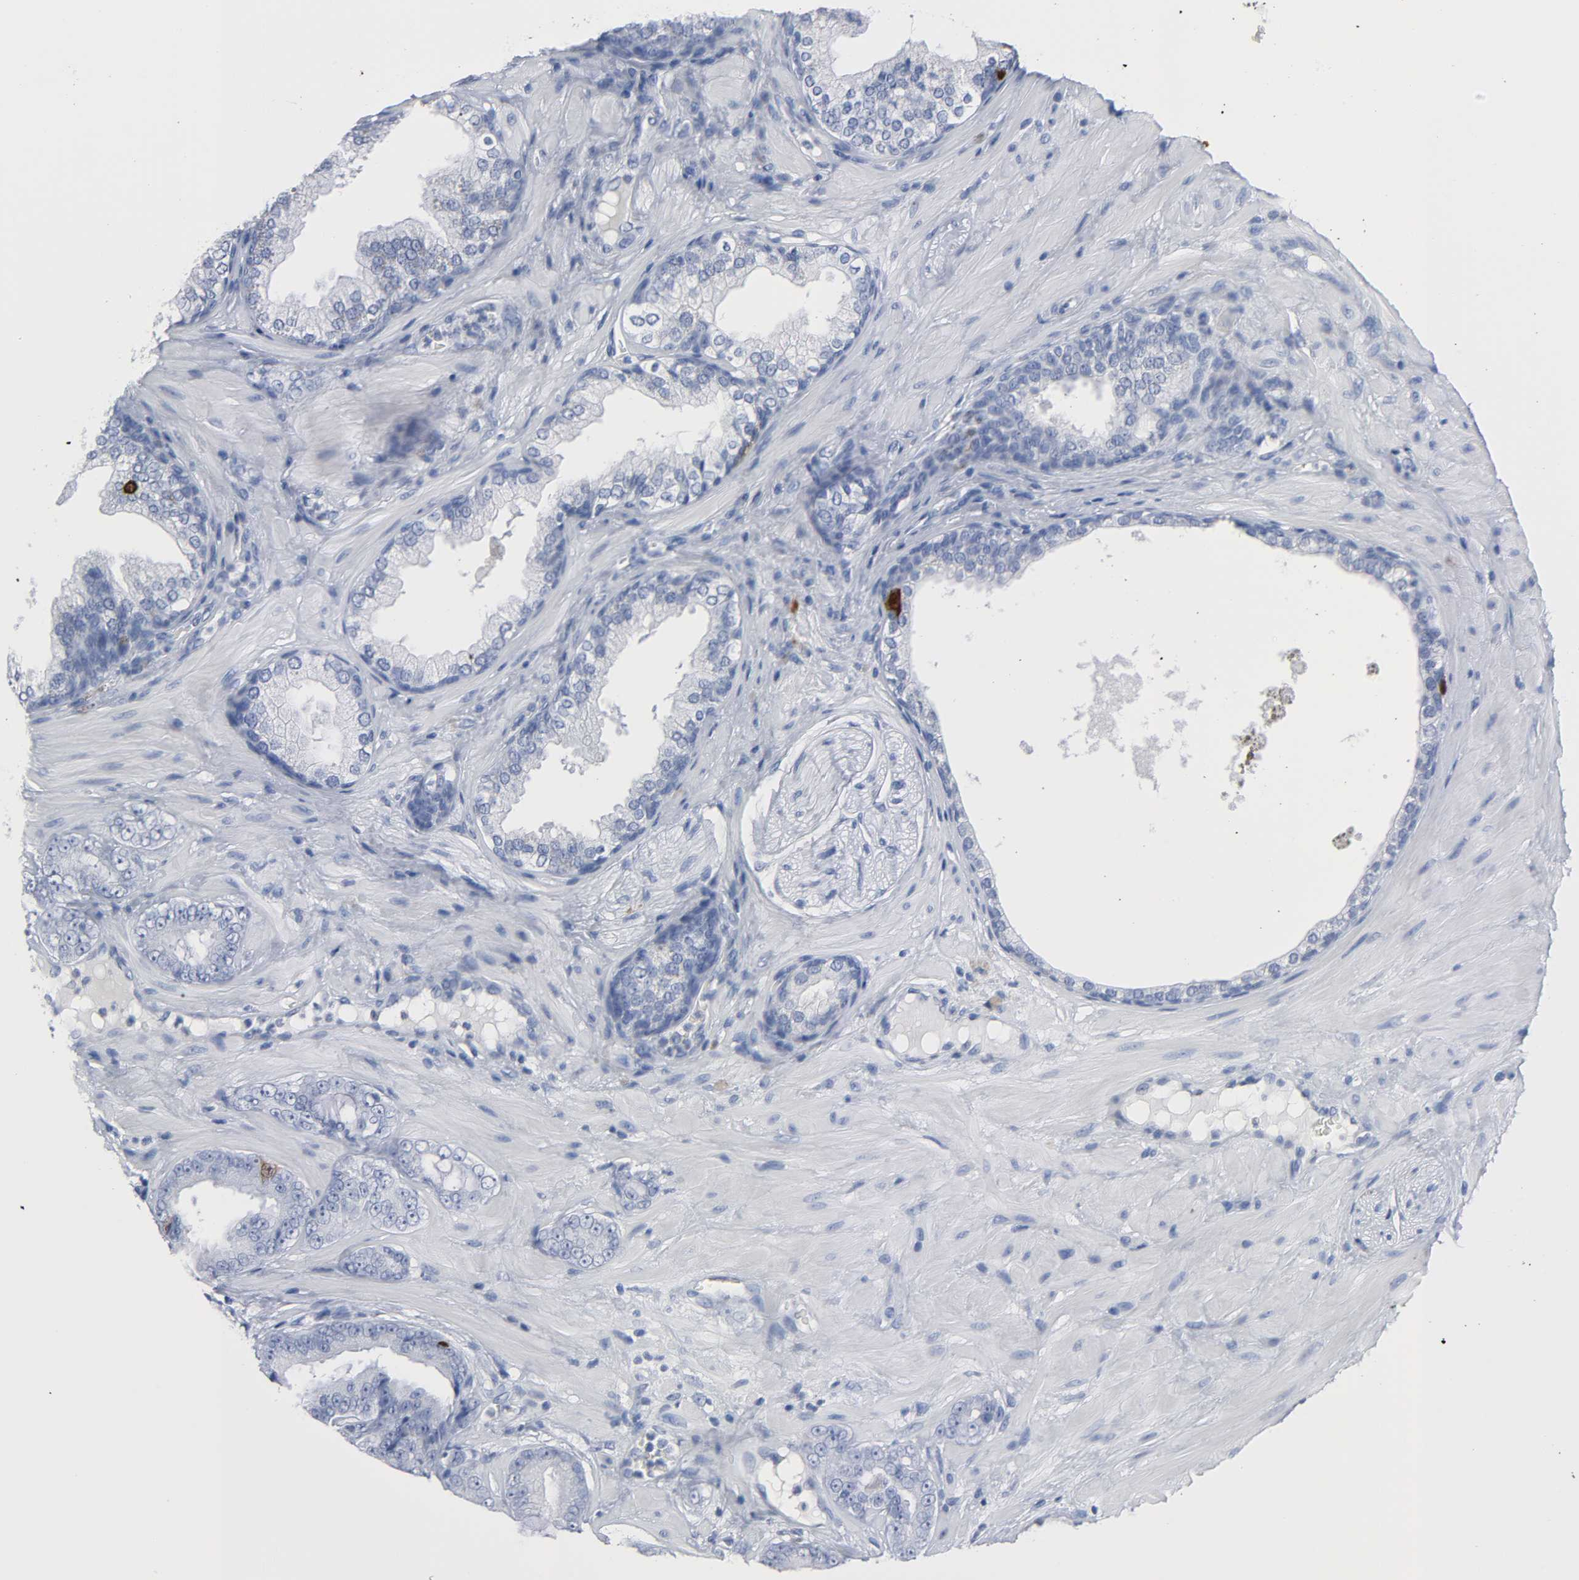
{"staining": {"intensity": "strong", "quantity": "<25%", "location": "cytoplasmic/membranous,nuclear"}, "tissue": "prostate cancer", "cell_type": "Tumor cells", "image_type": "cancer", "snomed": [{"axis": "morphology", "description": "Adenocarcinoma, Low grade"}, {"axis": "topography", "description": "Prostate"}], "caption": "Immunohistochemical staining of human prostate adenocarcinoma (low-grade) demonstrates strong cytoplasmic/membranous and nuclear protein positivity in about <25% of tumor cells.", "gene": "CDC20", "patient": {"sex": "male", "age": 58}}